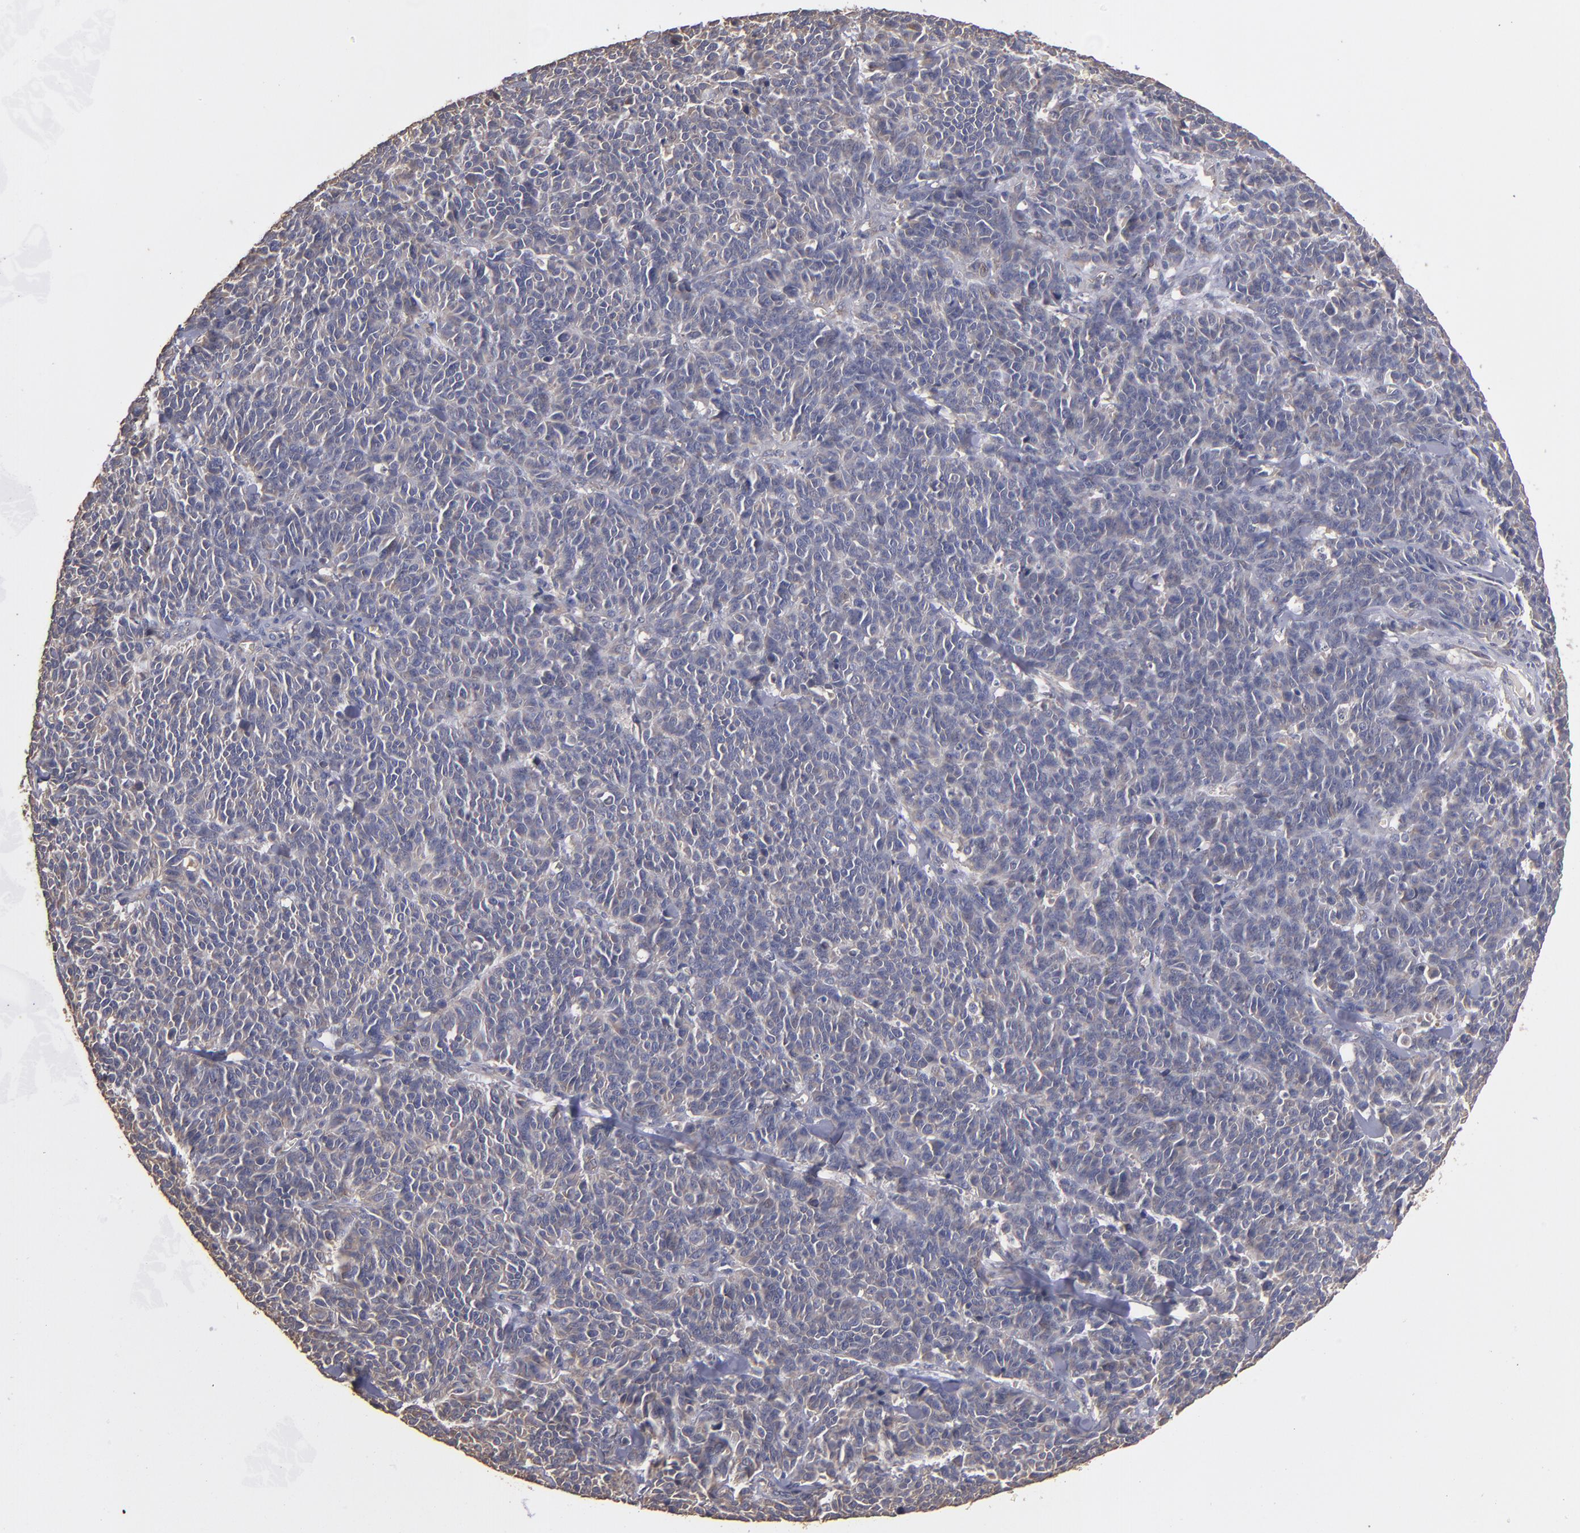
{"staining": {"intensity": "weak", "quantity": "25%-75%", "location": "cytoplasmic/membranous"}, "tissue": "lung cancer", "cell_type": "Tumor cells", "image_type": "cancer", "snomed": [{"axis": "morphology", "description": "Neoplasm, malignant, NOS"}, {"axis": "topography", "description": "Lung"}], "caption": "Immunohistochemistry (IHC) of human neoplasm (malignant) (lung) reveals low levels of weak cytoplasmic/membranous expression in approximately 25%-75% of tumor cells.", "gene": "DMD", "patient": {"sex": "female", "age": 58}}